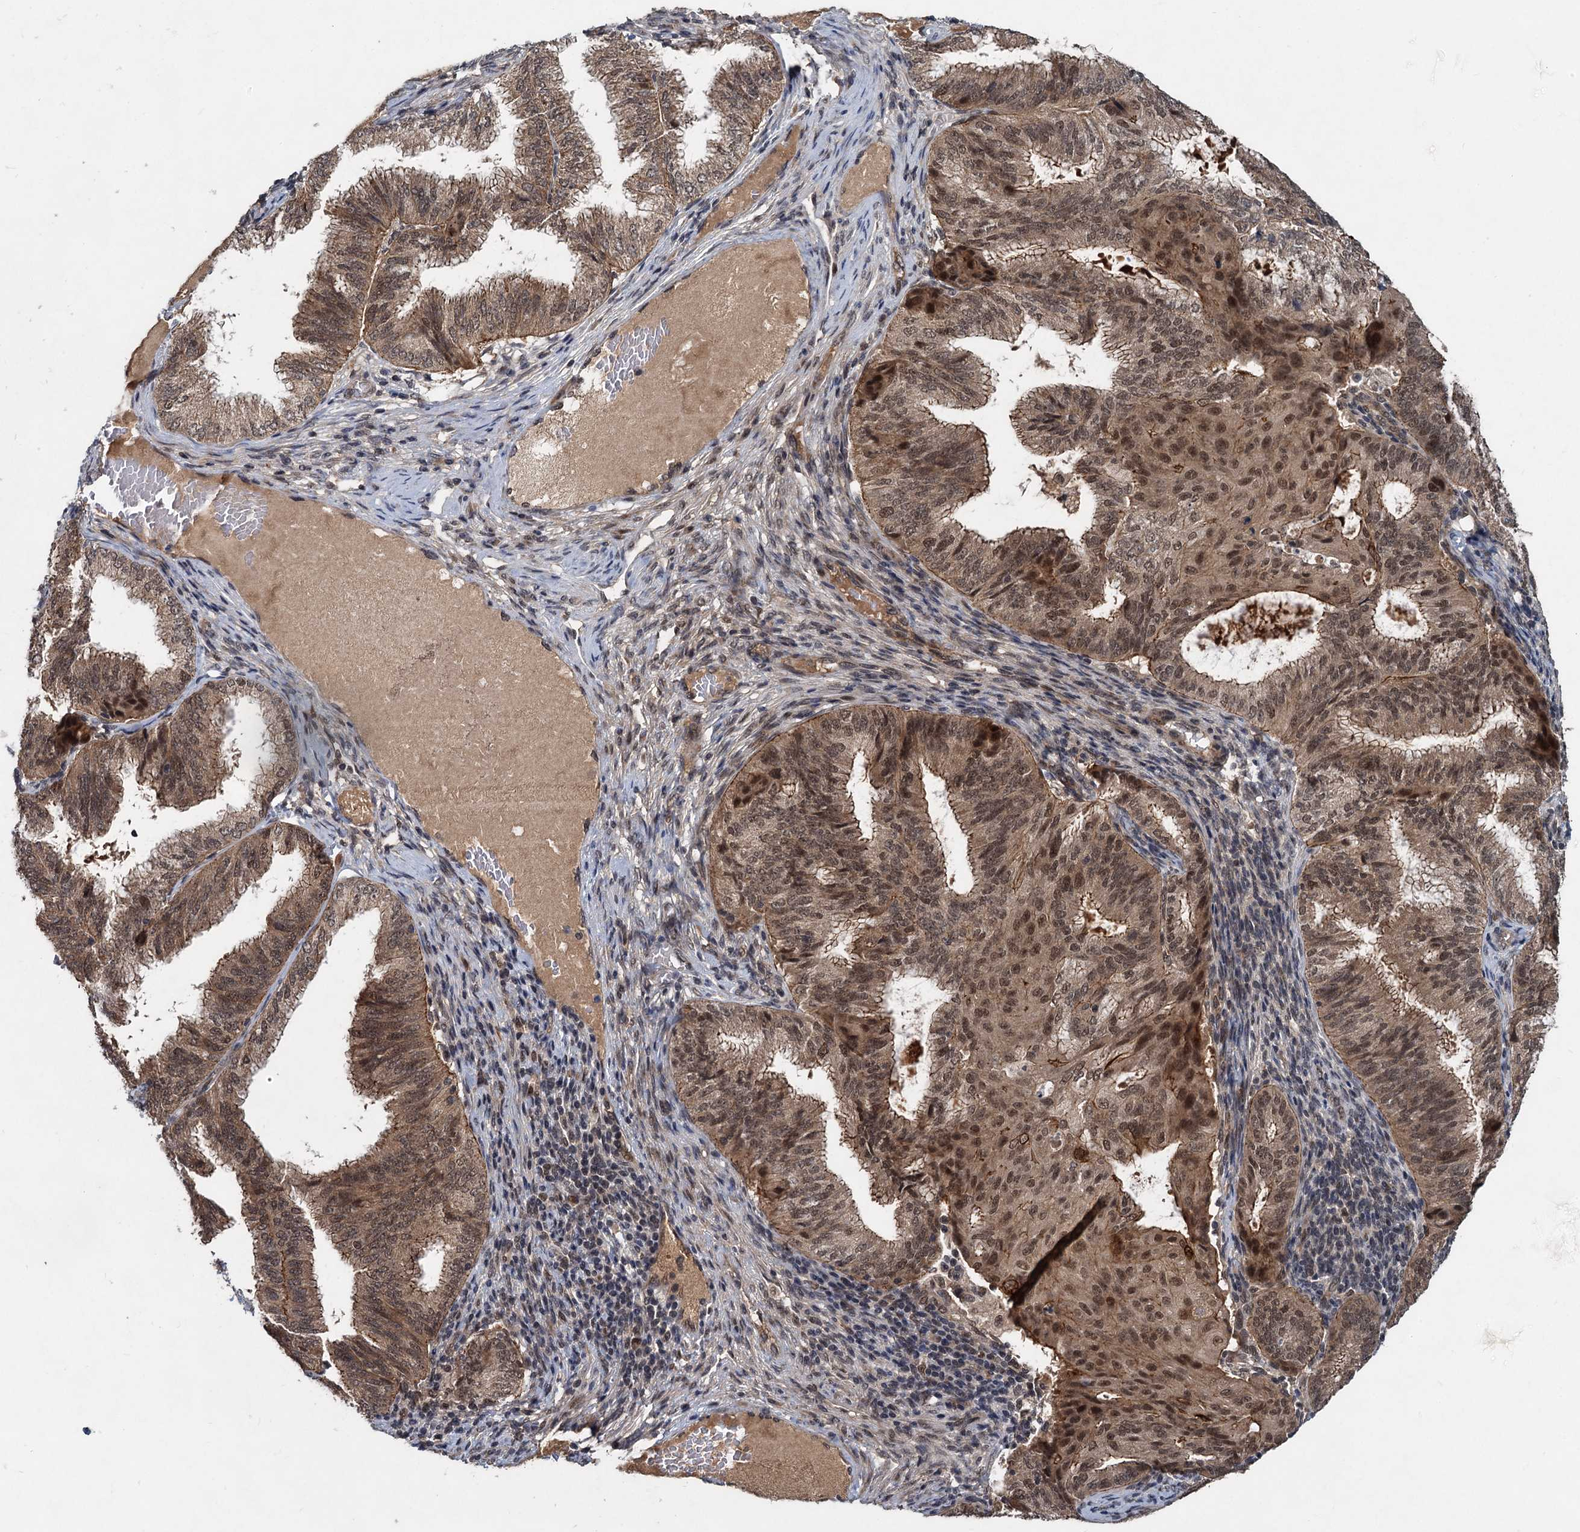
{"staining": {"intensity": "moderate", "quantity": ">75%", "location": "cytoplasmic/membranous,nuclear"}, "tissue": "endometrial cancer", "cell_type": "Tumor cells", "image_type": "cancer", "snomed": [{"axis": "morphology", "description": "Adenocarcinoma, NOS"}, {"axis": "topography", "description": "Endometrium"}], "caption": "Brown immunohistochemical staining in human endometrial adenocarcinoma demonstrates moderate cytoplasmic/membranous and nuclear expression in about >75% of tumor cells.", "gene": "RITA1", "patient": {"sex": "female", "age": 49}}